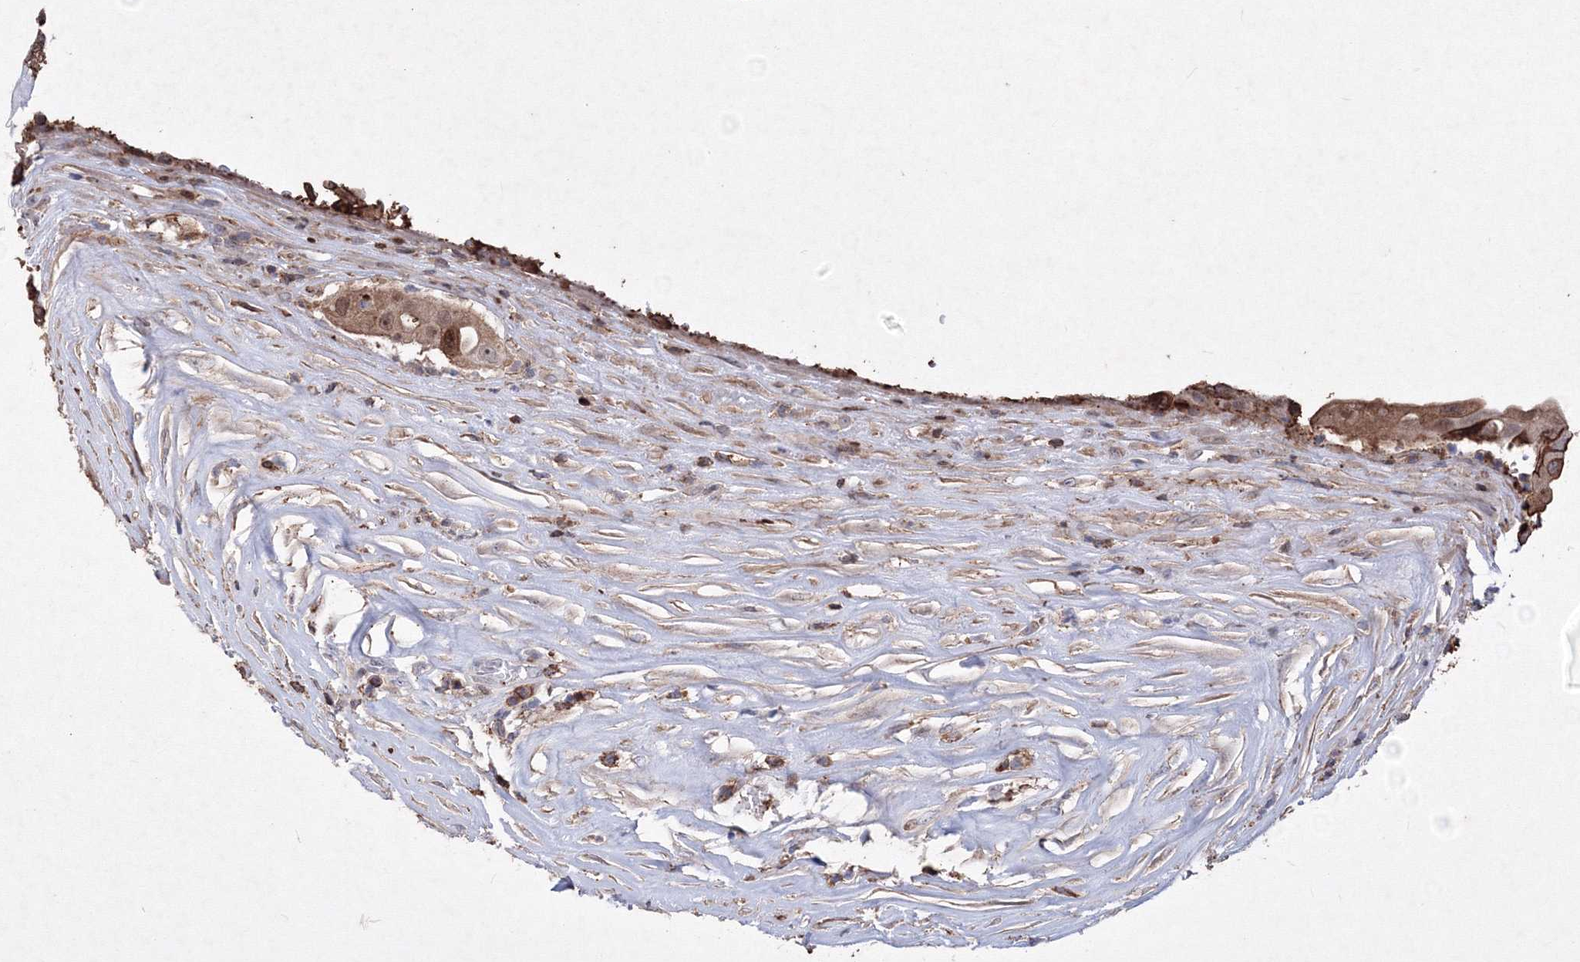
{"staining": {"intensity": "moderate", "quantity": ">75%", "location": "cytoplasmic/membranous,nuclear"}, "tissue": "thyroid cancer", "cell_type": "Tumor cells", "image_type": "cancer", "snomed": [{"axis": "morphology", "description": "Papillary adenocarcinoma, NOS"}, {"axis": "topography", "description": "Thyroid gland"}], "caption": "Immunohistochemical staining of thyroid cancer (papillary adenocarcinoma) reveals medium levels of moderate cytoplasmic/membranous and nuclear protein positivity in about >75% of tumor cells.", "gene": "RNPEPL1", "patient": {"sex": "male", "age": 77}}